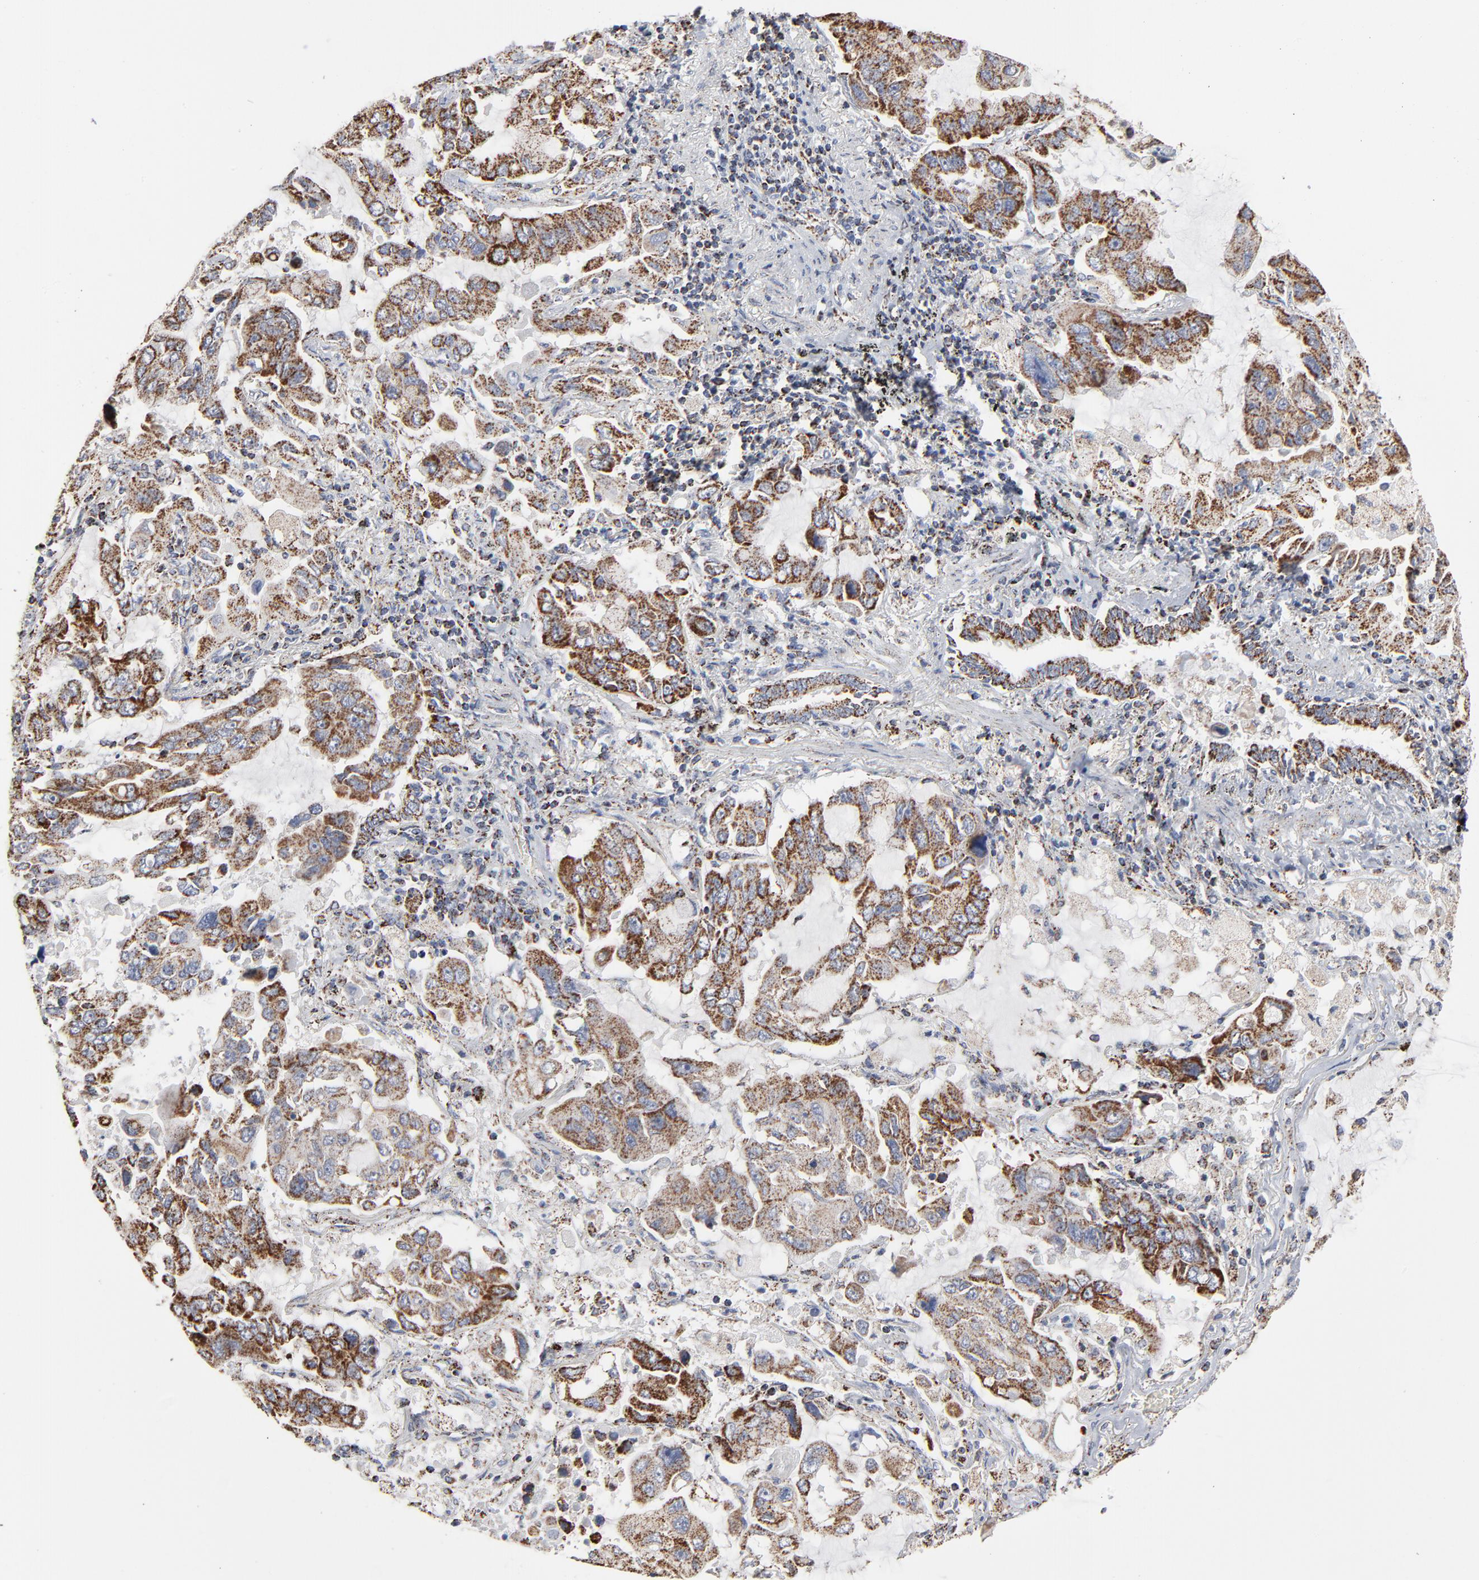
{"staining": {"intensity": "strong", "quantity": ">75%", "location": "cytoplasmic/membranous"}, "tissue": "lung cancer", "cell_type": "Tumor cells", "image_type": "cancer", "snomed": [{"axis": "morphology", "description": "Adenocarcinoma, NOS"}, {"axis": "topography", "description": "Lung"}], "caption": "Lung cancer stained with a brown dye demonstrates strong cytoplasmic/membranous positive expression in about >75% of tumor cells.", "gene": "UQCRC1", "patient": {"sex": "male", "age": 64}}